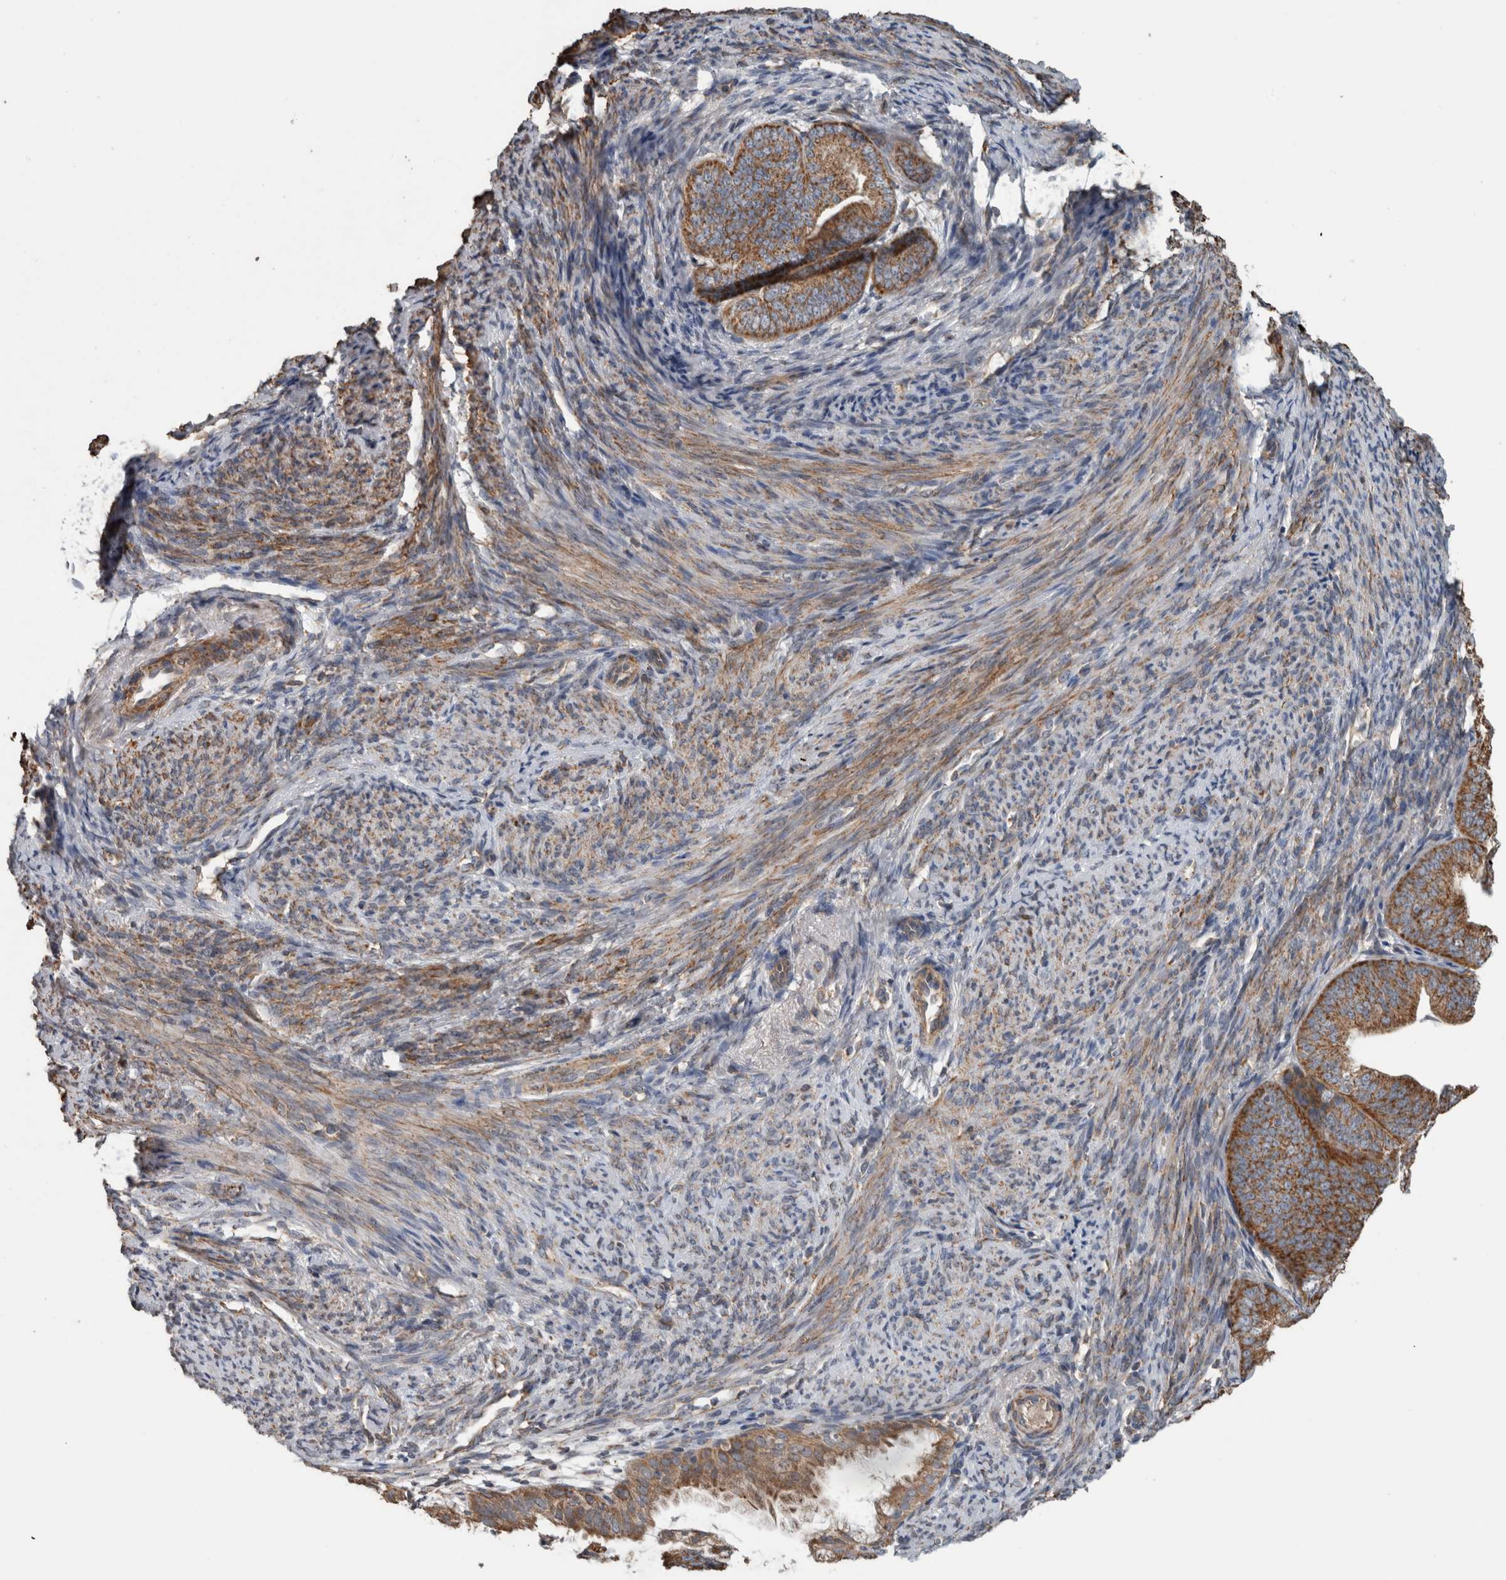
{"staining": {"intensity": "strong", "quantity": ">75%", "location": "cytoplasmic/membranous"}, "tissue": "endometrial cancer", "cell_type": "Tumor cells", "image_type": "cancer", "snomed": [{"axis": "morphology", "description": "Adenocarcinoma, NOS"}, {"axis": "topography", "description": "Endometrium"}], "caption": "A histopathology image of endometrial cancer stained for a protein displays strong cytoplasmic/membranous brown staining in tumor cells. The staining was performed using DAB to visualize the protein expression in brown, while the nuclei were stained in blue with hematoxylin (Magnification: 20x).", "gene": "ARMC1", "patient": {"sex": "female", "age": 63}}